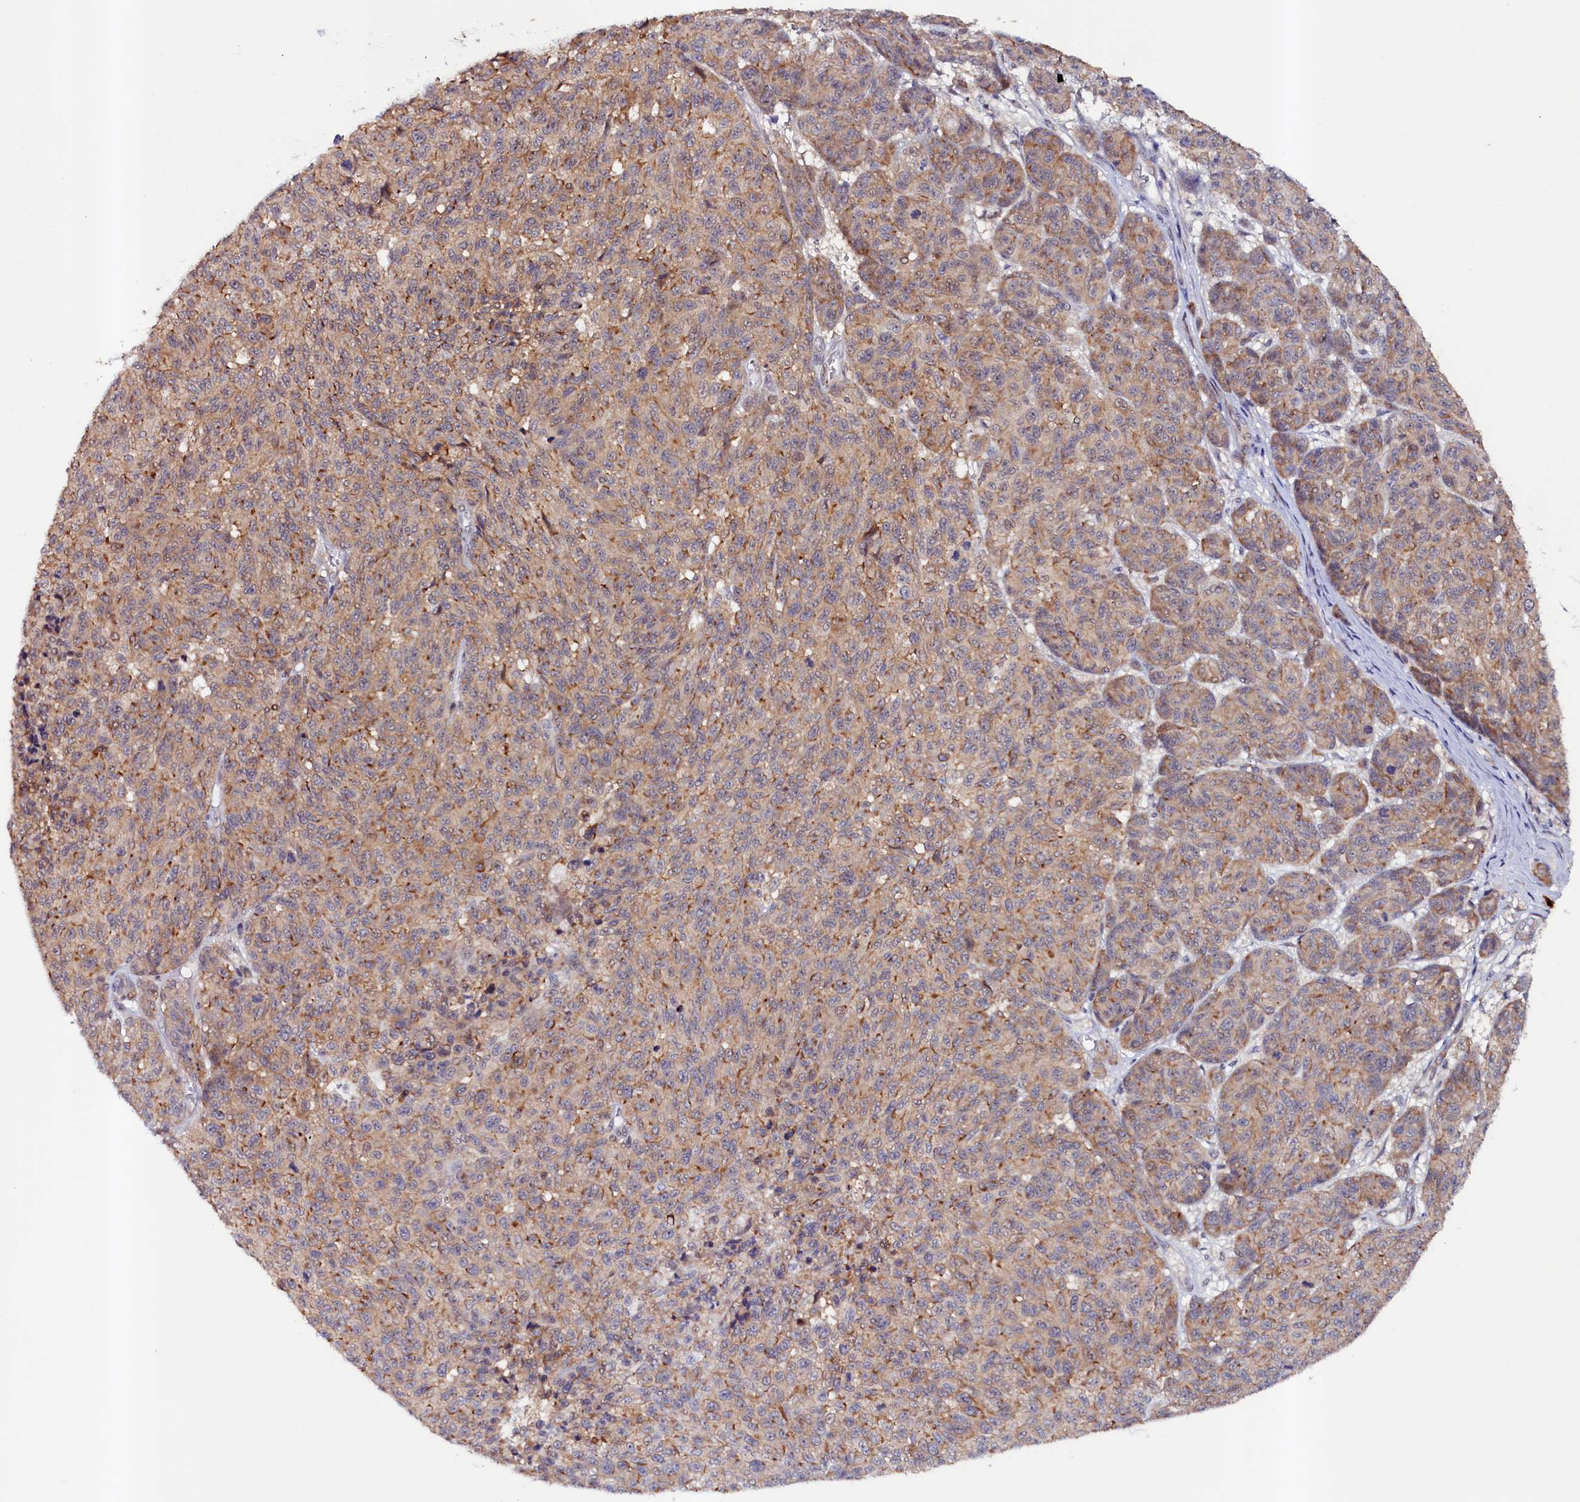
{"staining": {"intensity": "moderate", "quantity": "25%-75%", "location": "cytoplasmic/membranous"}, "tissue": "melanoma", "cell_type": "Tumor cells", "image_type": "cancer", "snomed": [{"axis": "morphology", "description": "Malignant melanoma, NOS"}, {"axis": "topography", "description": "Skin"}], "caption": "Melanoma stained with a brown dye reveals moderate cytoplasmic/membranous positive staining in about 25%-75% of tumor cells.", "gene": "PACSIN3", "patient": {"sex": "male", "age": 49}}